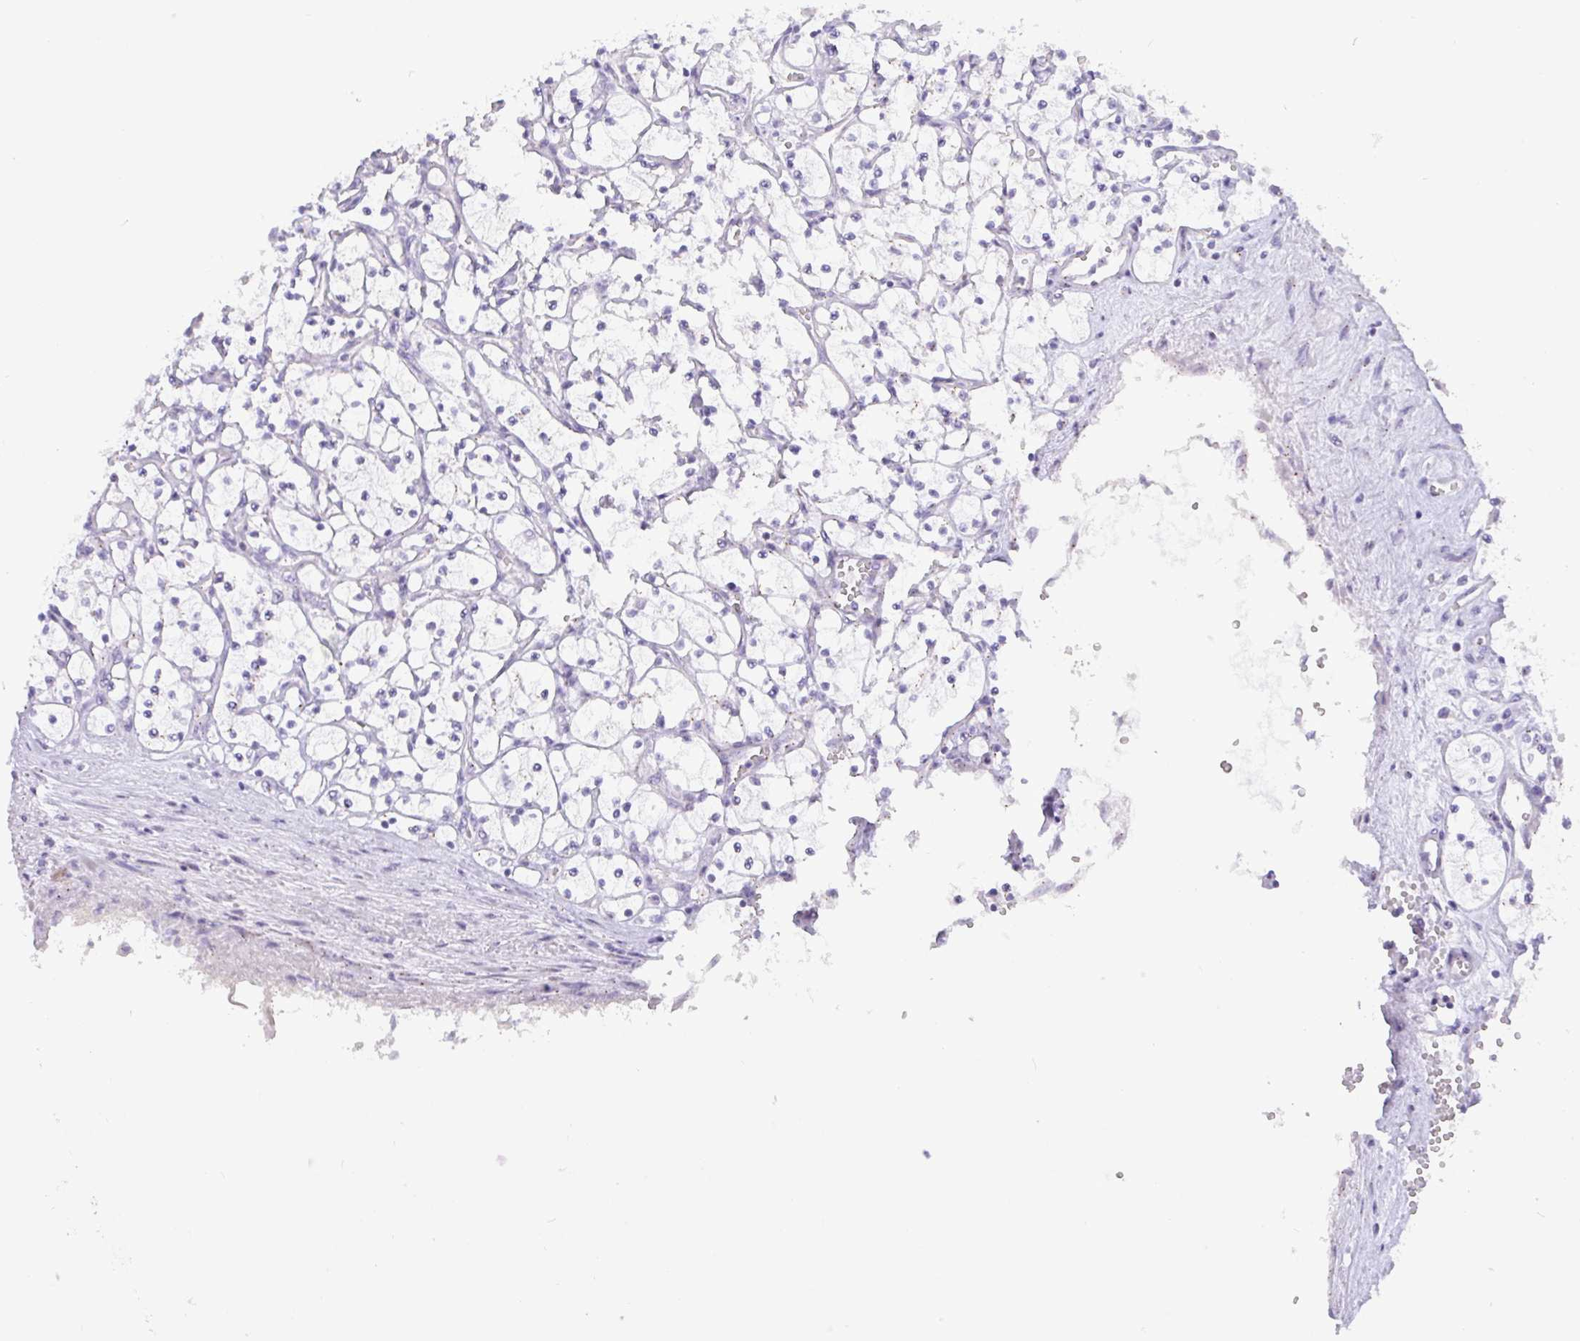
{"staining": {"intensity": "negative", "quantity": "none", "location": "none"}, "tissue": "renal cancer", "cell_type": "Tumor cells", "image_type": "cancer", "snomed": [{"axis": "morphology", "description": "Adenocarcinoma, NOS"}, {"axis": "topography", "description": "Kidney"}], "caption": "This is an IHC photomicrograph of renal adenocarcinoma. There is no expression in tumor cells.", "gene": "FAM177A1", "patient": {"sex": "female", "age": 69}}